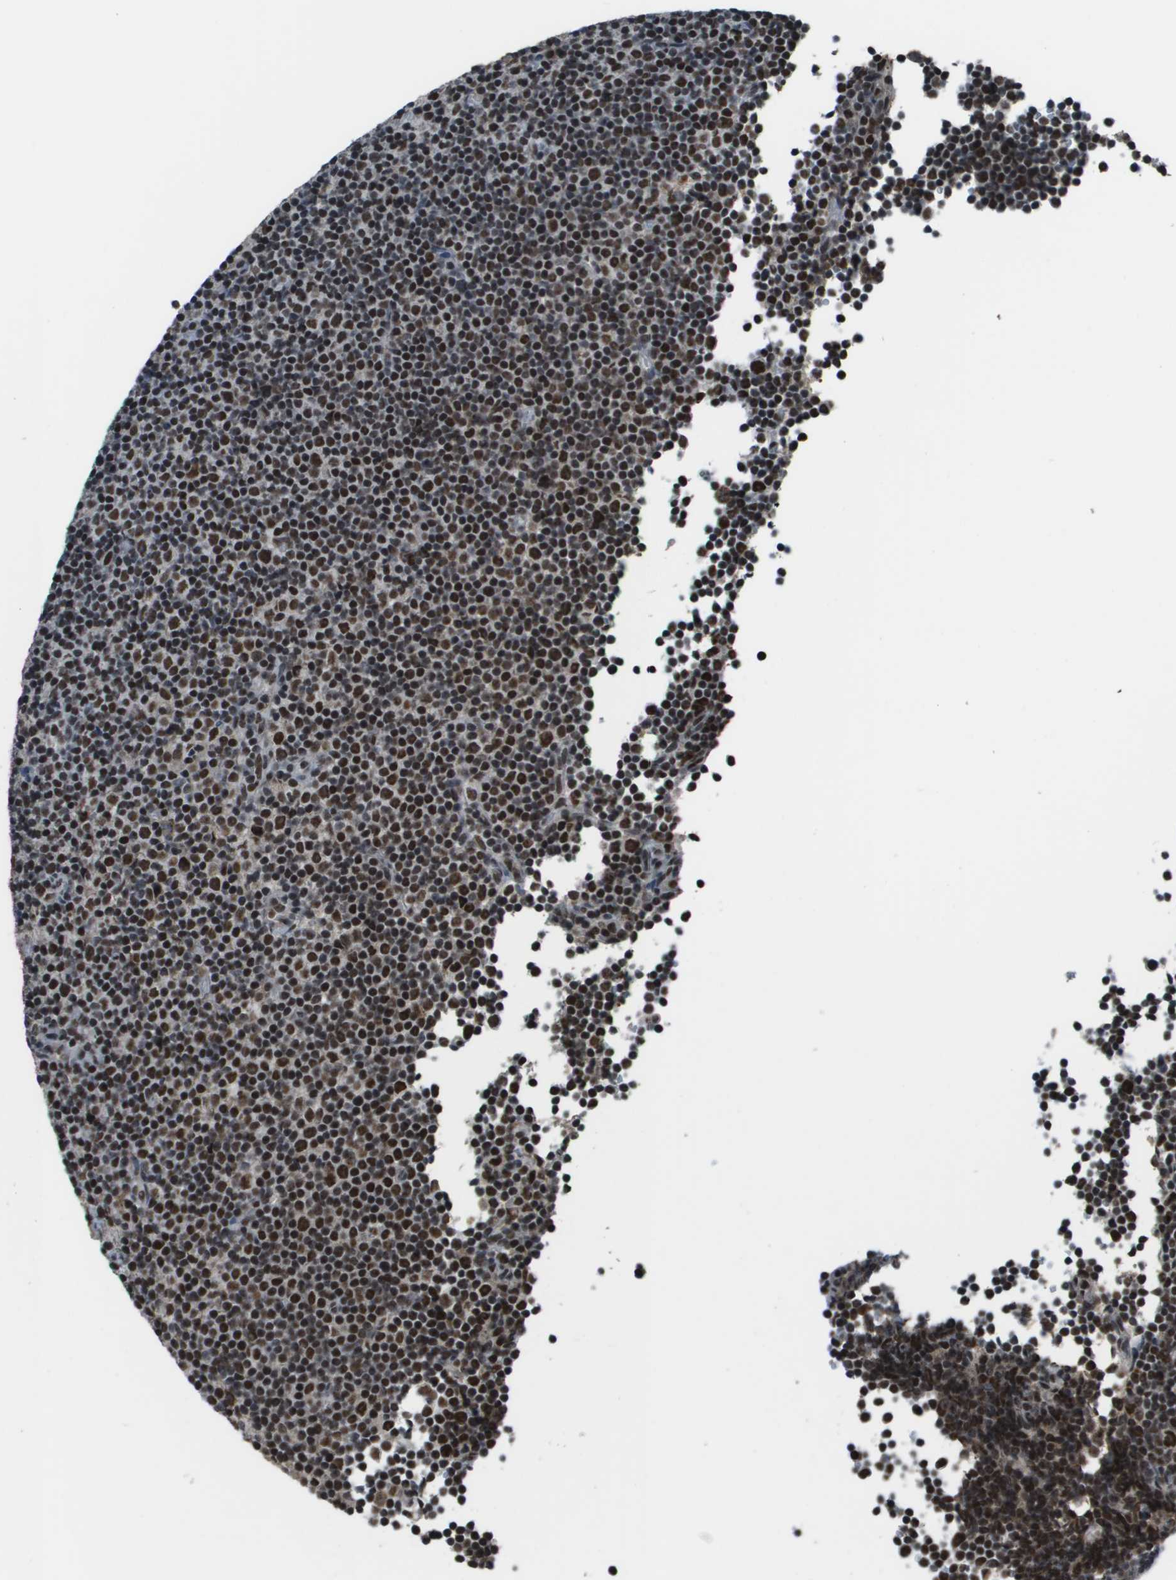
{"staining": {"intensity": "moderate", "quantity": ">75%", "location": "nuclear"}, "tissue": "lymphoma", "cell_type": "Tumor cells", "image_type": "cancer", "snomed": [{"axis": "morphology", "description": "Malignant lymphoma, non-Hodgkin's type, Low grade"}, {"axis": "topography", "description": "Lymph node"}], "caption": "Tumor cells demonstrate medium levels of moderate nuclear expression in approximately >75% of cells in lymphoma.", "gene": "THRAP3", "patient": {"sex": "female", "age": 67}}